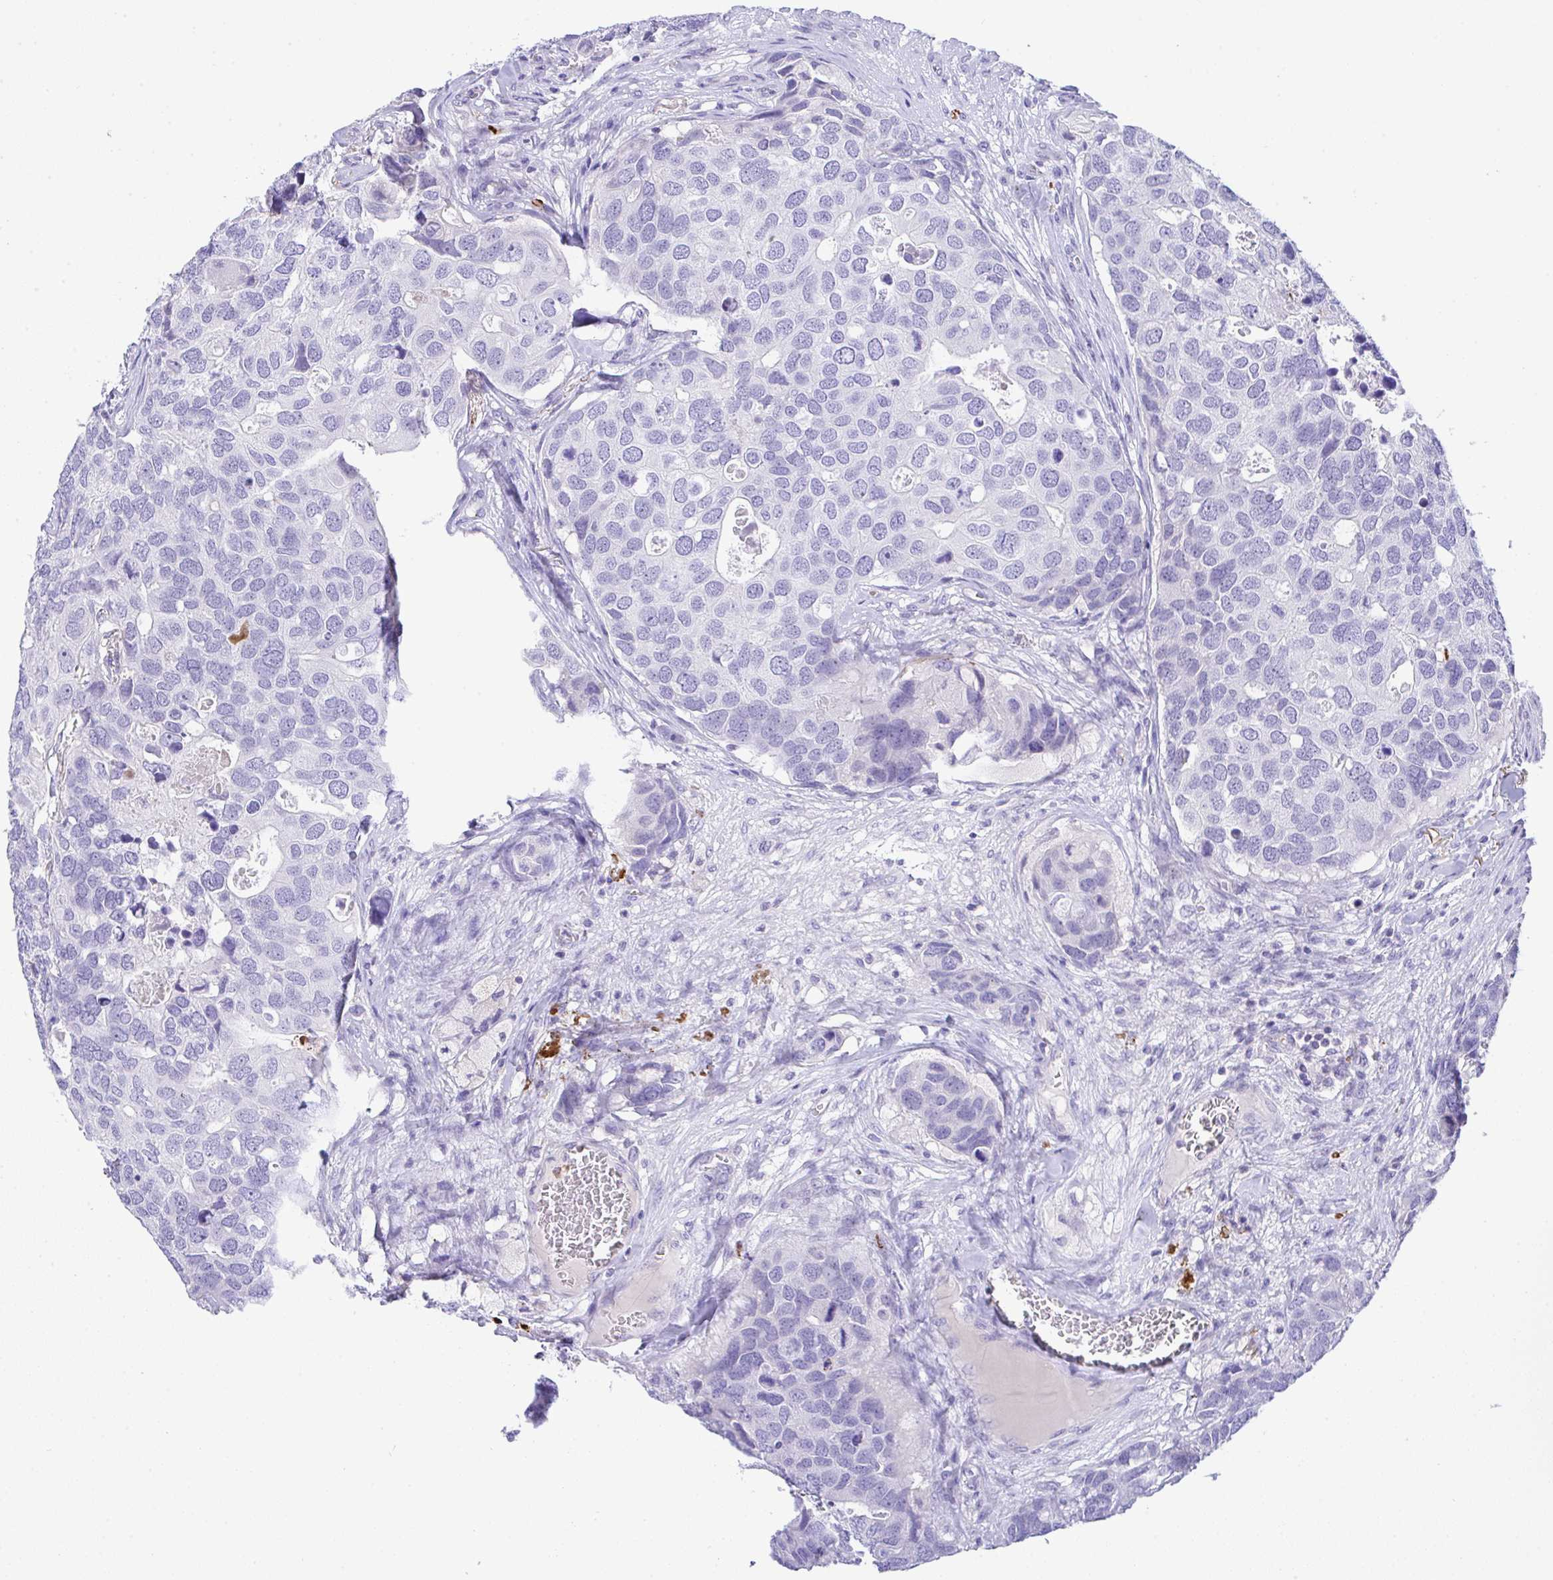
{"staining": {"intensity": "negative", "quantity": "none", "location": "none"}, "tissue": "breast cancer", "cell_type": "Tumor cells", "image_type": "cancer", "snomed": [{"axis": "morphology", "description": "Duct carcinoma"}, {"axis": "topography", "description": "Breast"}], "caption": "A photomicrograph of human infiltrating ductal carcinoma (breast) is negative for staining in tumor cells.", "gene": "KMT2E", "patient": {"sex": "female", "age": 83}}